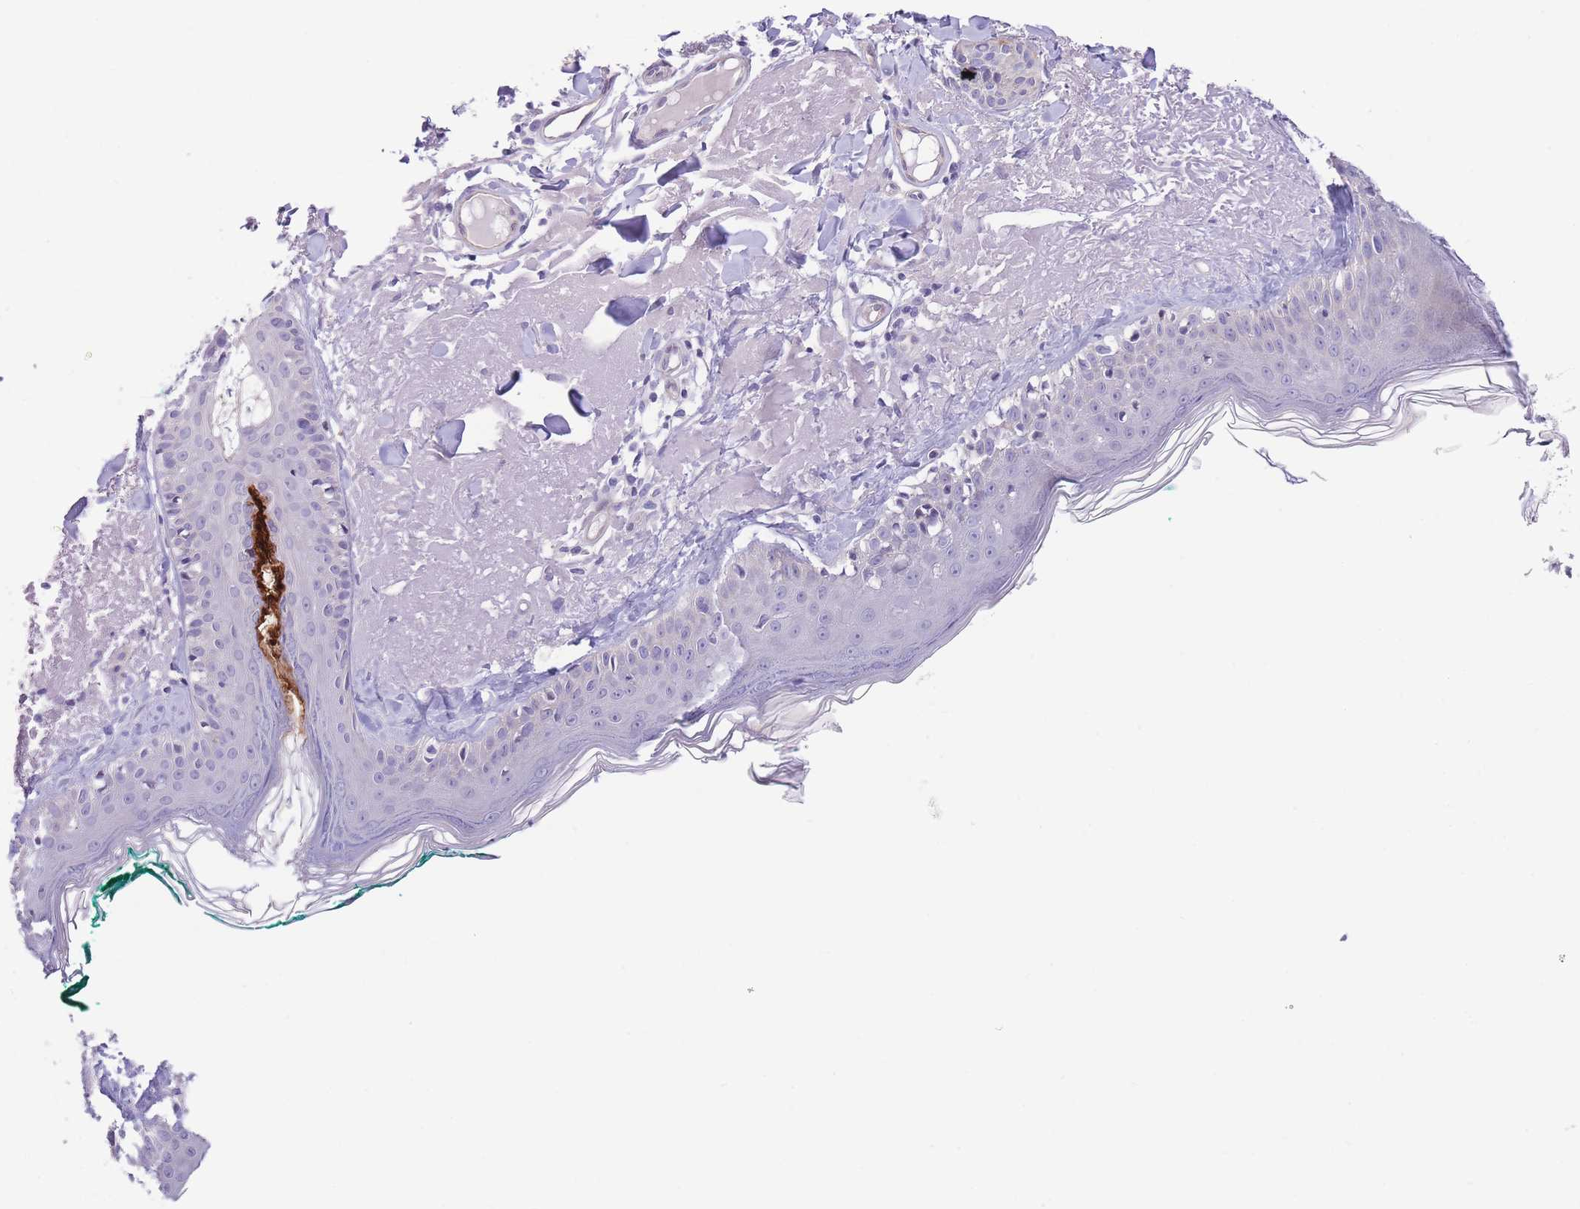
{"staining": {"intensity": "negative", "quantity": "none", "location": "none"}, "tissue": "skin", "cell_type": "Fibroblasts", "image_type": "normal", "snomed": [{"axis": "morphology", "description": "Normal tissue, NOS"}, {"axis": "morphology", "description": "Malignant melanoma, NOS"}, {"axis": "topography", "description": "Skin"}], "caption": "The photomicrograph shows no staining of fibroblasts in benign skin.", "gene": "C9orf152", "patient": {"sex": "male", "age": 80}}